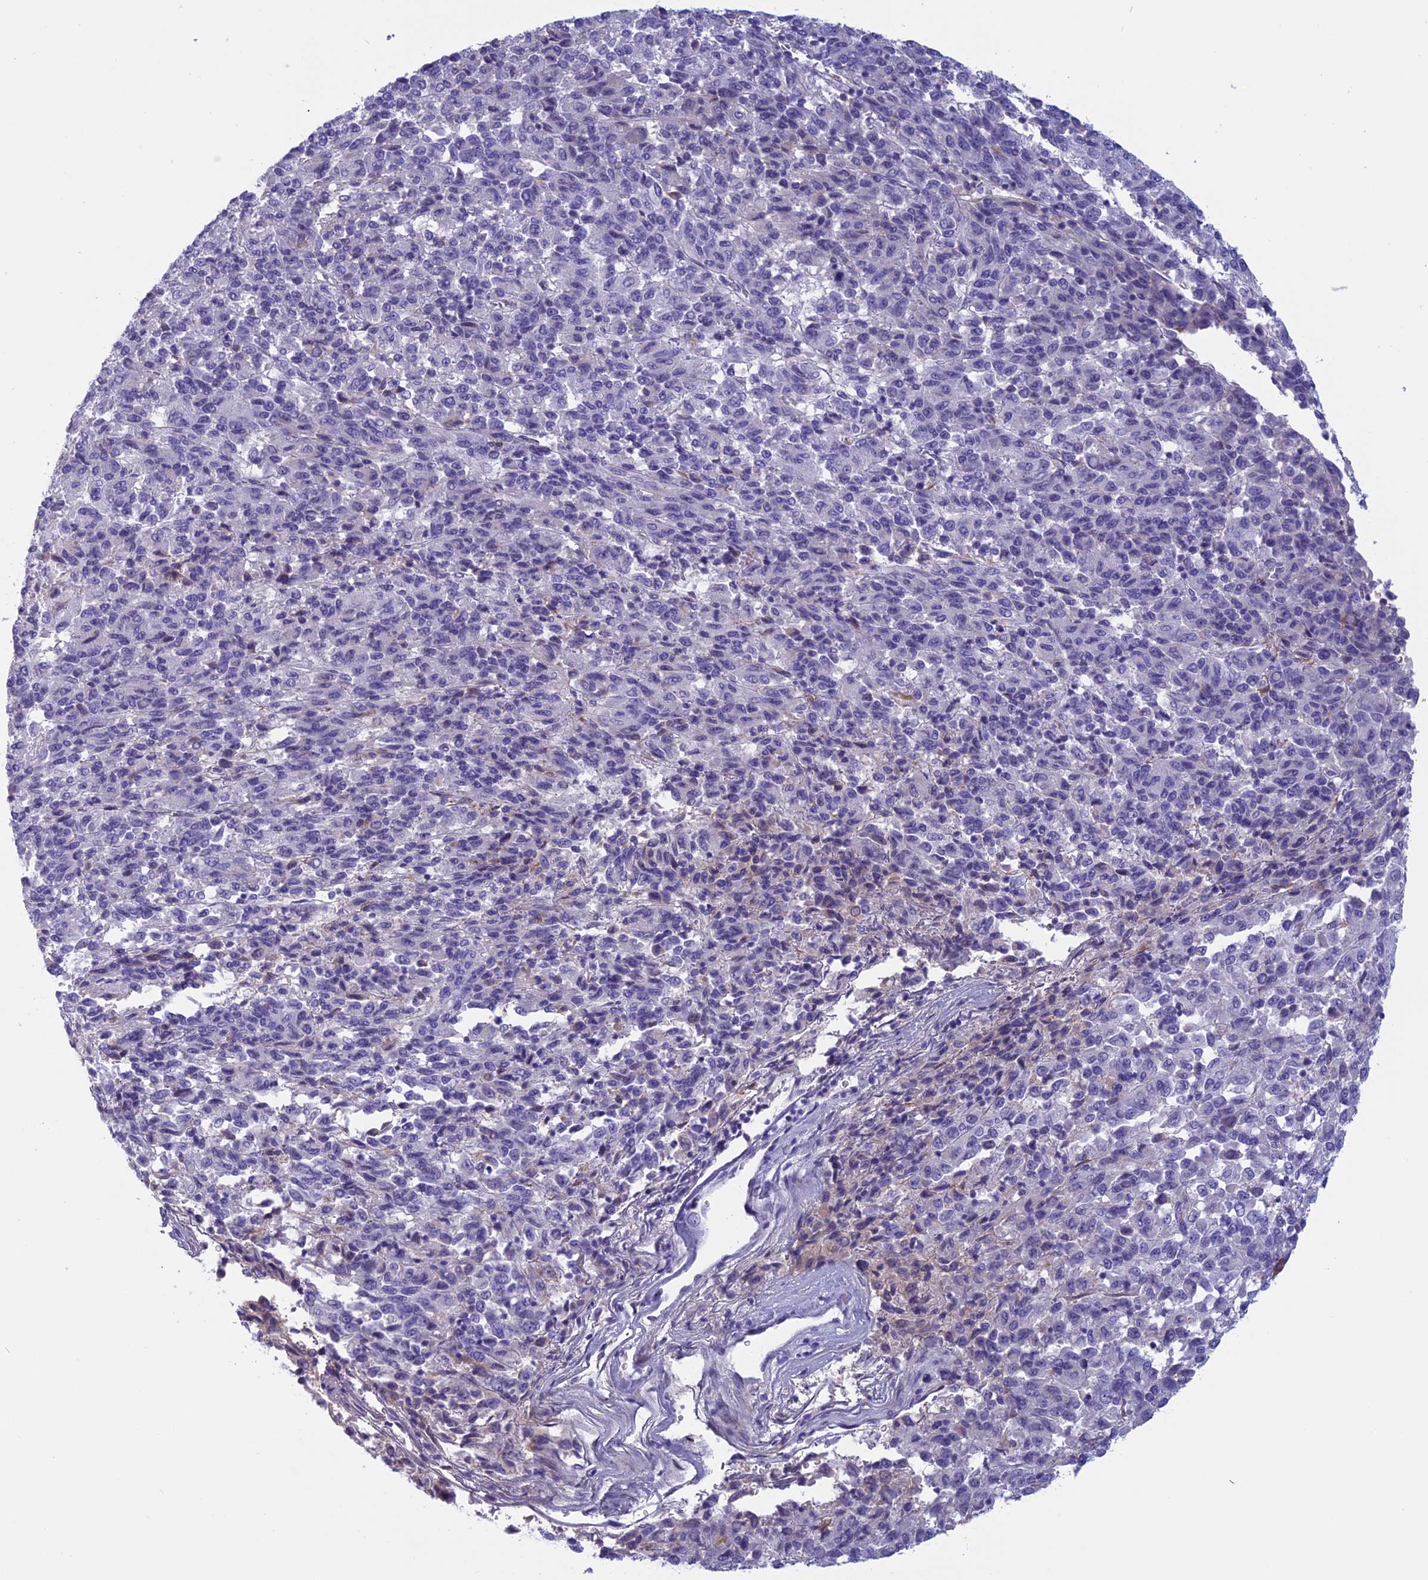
{"staining": {"intensity": "negative", "quantity": "none", "location": "none"}, "tissue": "melanoma", "cell_type": "Tumor cells", "image_type": "cancer", "snomed": [{"axis": "morphology", "description": "Malignant melanoma, Metastatic site"}, {"axis": "topography", "description": "Lung"}], "caption": "IHC of human melanoma shows no expression in tumor cells.", "gene": "ANGPTL2", "patient": {"sex": "male", "age": 64}}